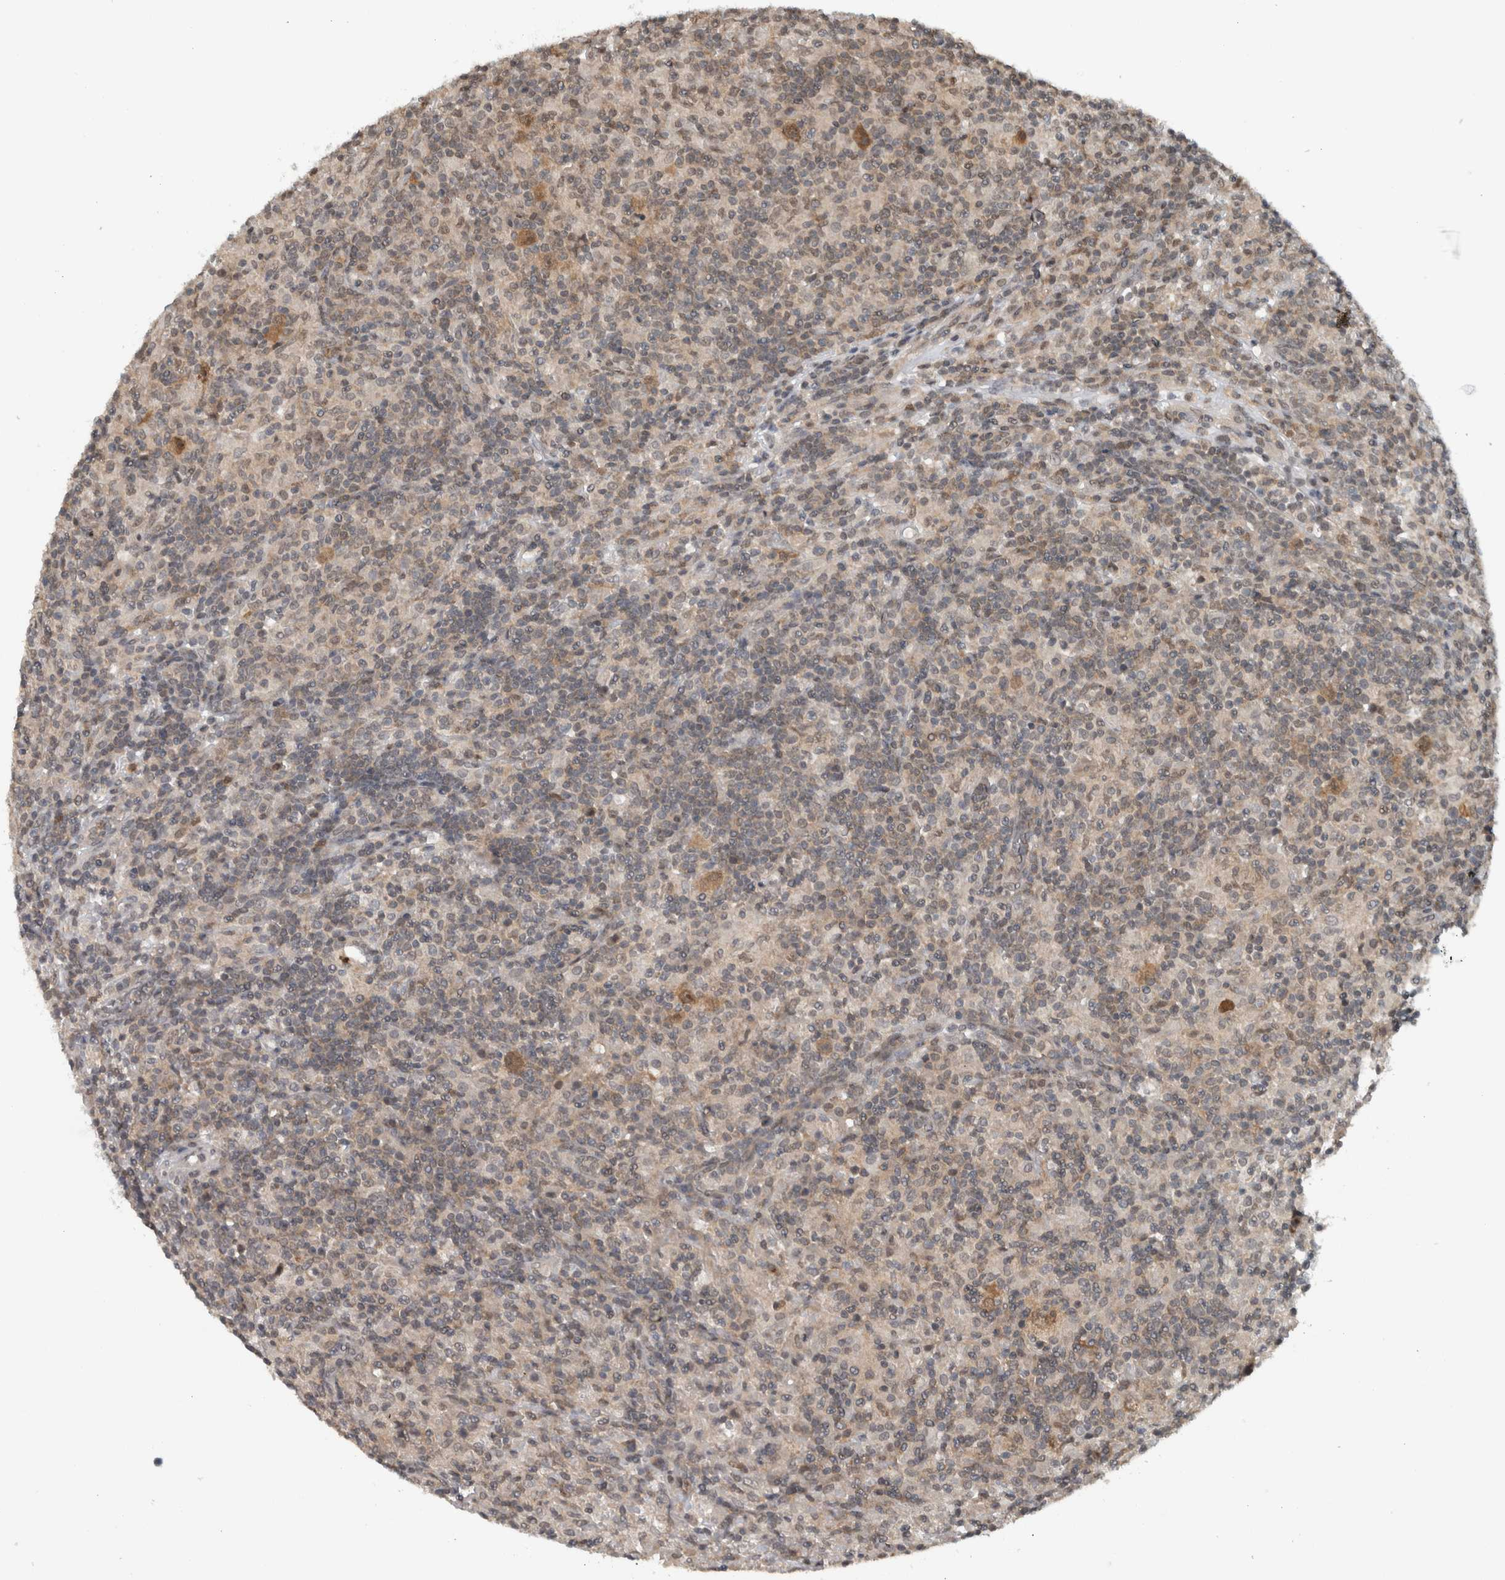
{"staining": {"intensity": "moderate", "quantity": ">75%", "location": "cytoplasmic/membranous"}, "tissue": "lymphoma", "cell_type": "Tumor cells", "image_type": "cancer", "snomed": [{"axis": "morphology", "description": "Hodgkin's disease, NOS"}, {"axis": "topography", "description": "Lymph node"}], "caption": "Immunohistochemical staining of lymphoma displays medium levels of moderate cytoplasmic/membranous protein expression in approximately >75% of tumor cells.", "gene": "SPAG7", "patient": {"sex": "male", "age": 70}}